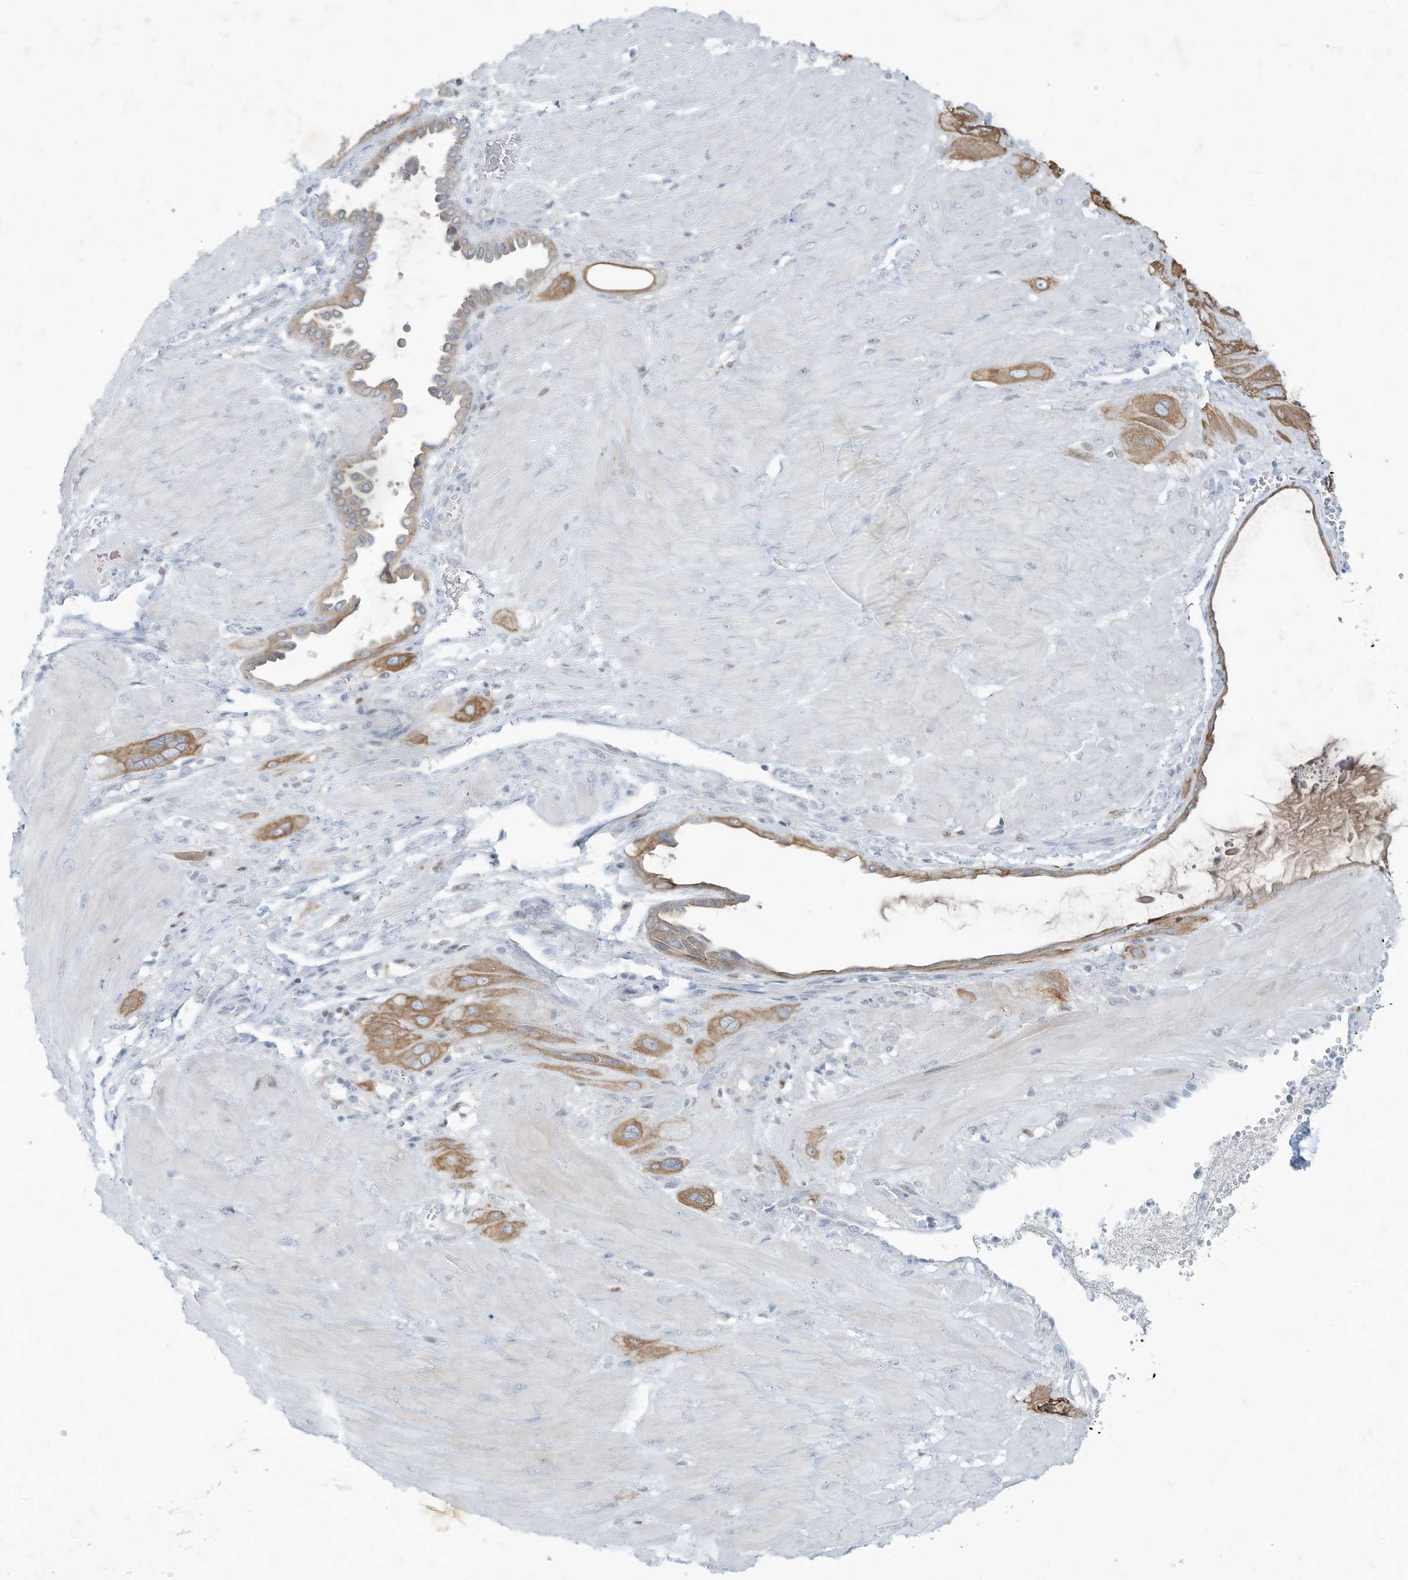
{"staining": {"intensity": "moderate", "quantity": ">75%", "location": "cytoplasmic/membranous"}, "tissue": "cervical cancer", "cell_type": "Tumor cells", "image_type": "cancer", "snomed": [{"axis": "morphology", "description": "Squamous cell carcinoma, NOS"}, {"axis": "topography", "description": "Cervix"}], "caption": "DAB (3,3'-diaminobenzidine) immunohistochemical staining of human cervical cancer shows moderate cytoplasmic/membranous protein staining in about >75% of tumor cells. The protein of interest is shown in brown color, while the nuclei are stained blue.", "gene": "TUBE1", "patient": {"sex": "female", "age": 34}}